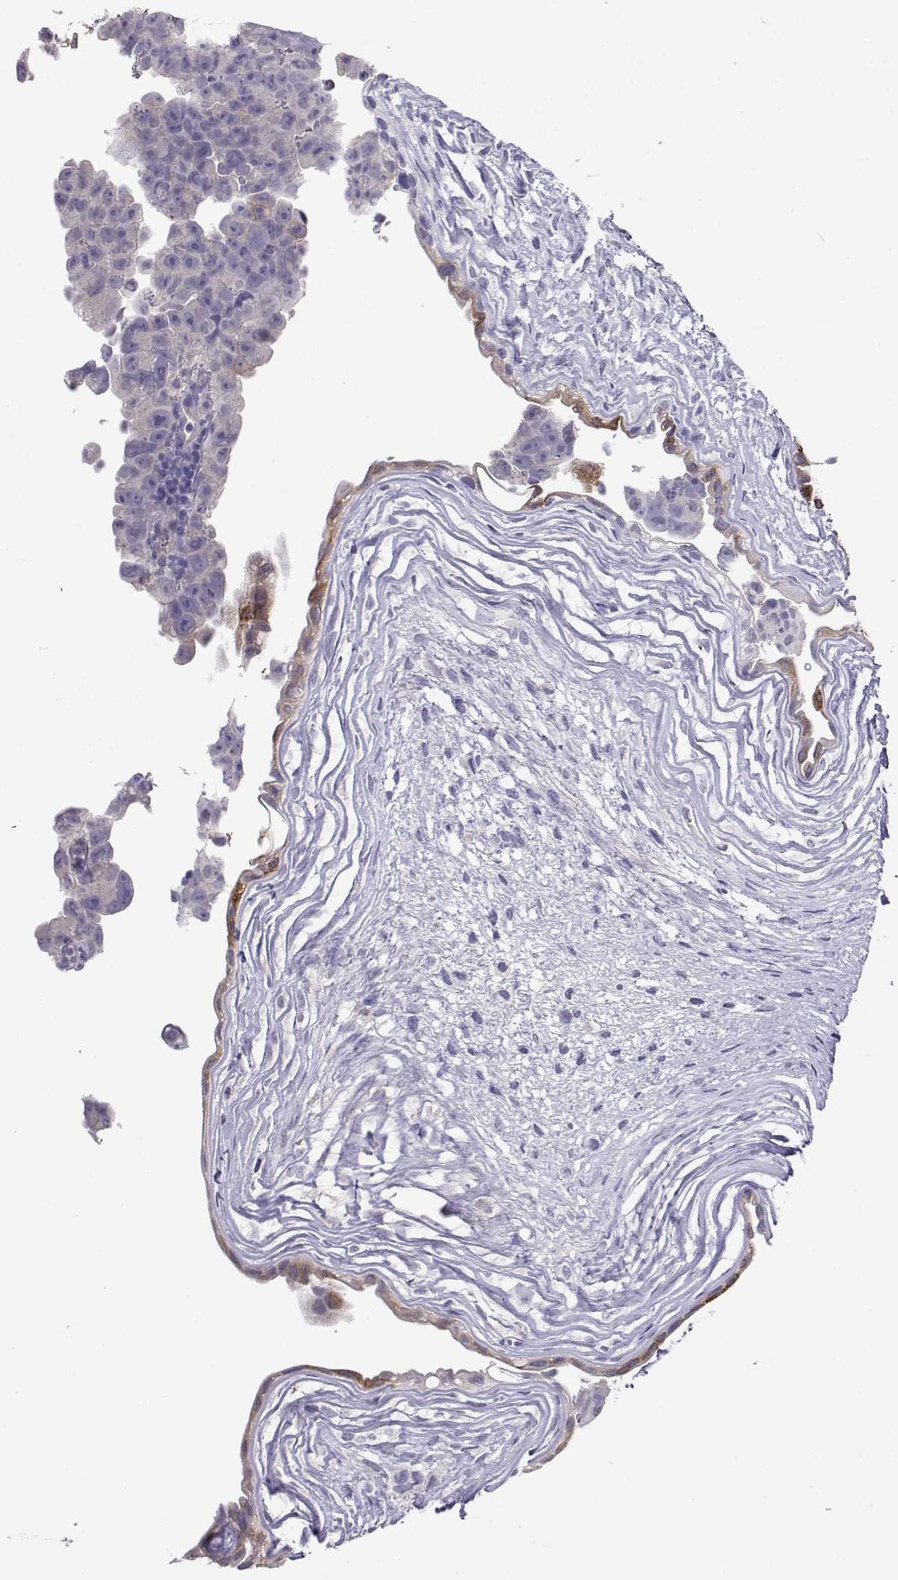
{"staining": {"intensity": "negative", "quantity": "none", "location": "none"}, "tissue": "testis cancer", "cell_type": "Tumor cells", "image_type": "cancer", "snomed": [{"axis": "morphology", "description": "Normal tissue, NOS"}, {"axis": "morphology", "description": "Carcinoma, Embryonal, NOS"}, {"axis": "topography", "description": "Testis"}, {"axis": "topography", "description": "Epididymis"}], "caption": "IHC photomicrograph of neoplastic tissue: testis cancer (embryonal carcinoma) stained with DAB (3,3'-diaminobenzidine) reveals no significant protein expression in tumor cells.", "gene": "ENDOU", "patient": {"sex": "male", "age": 24}}